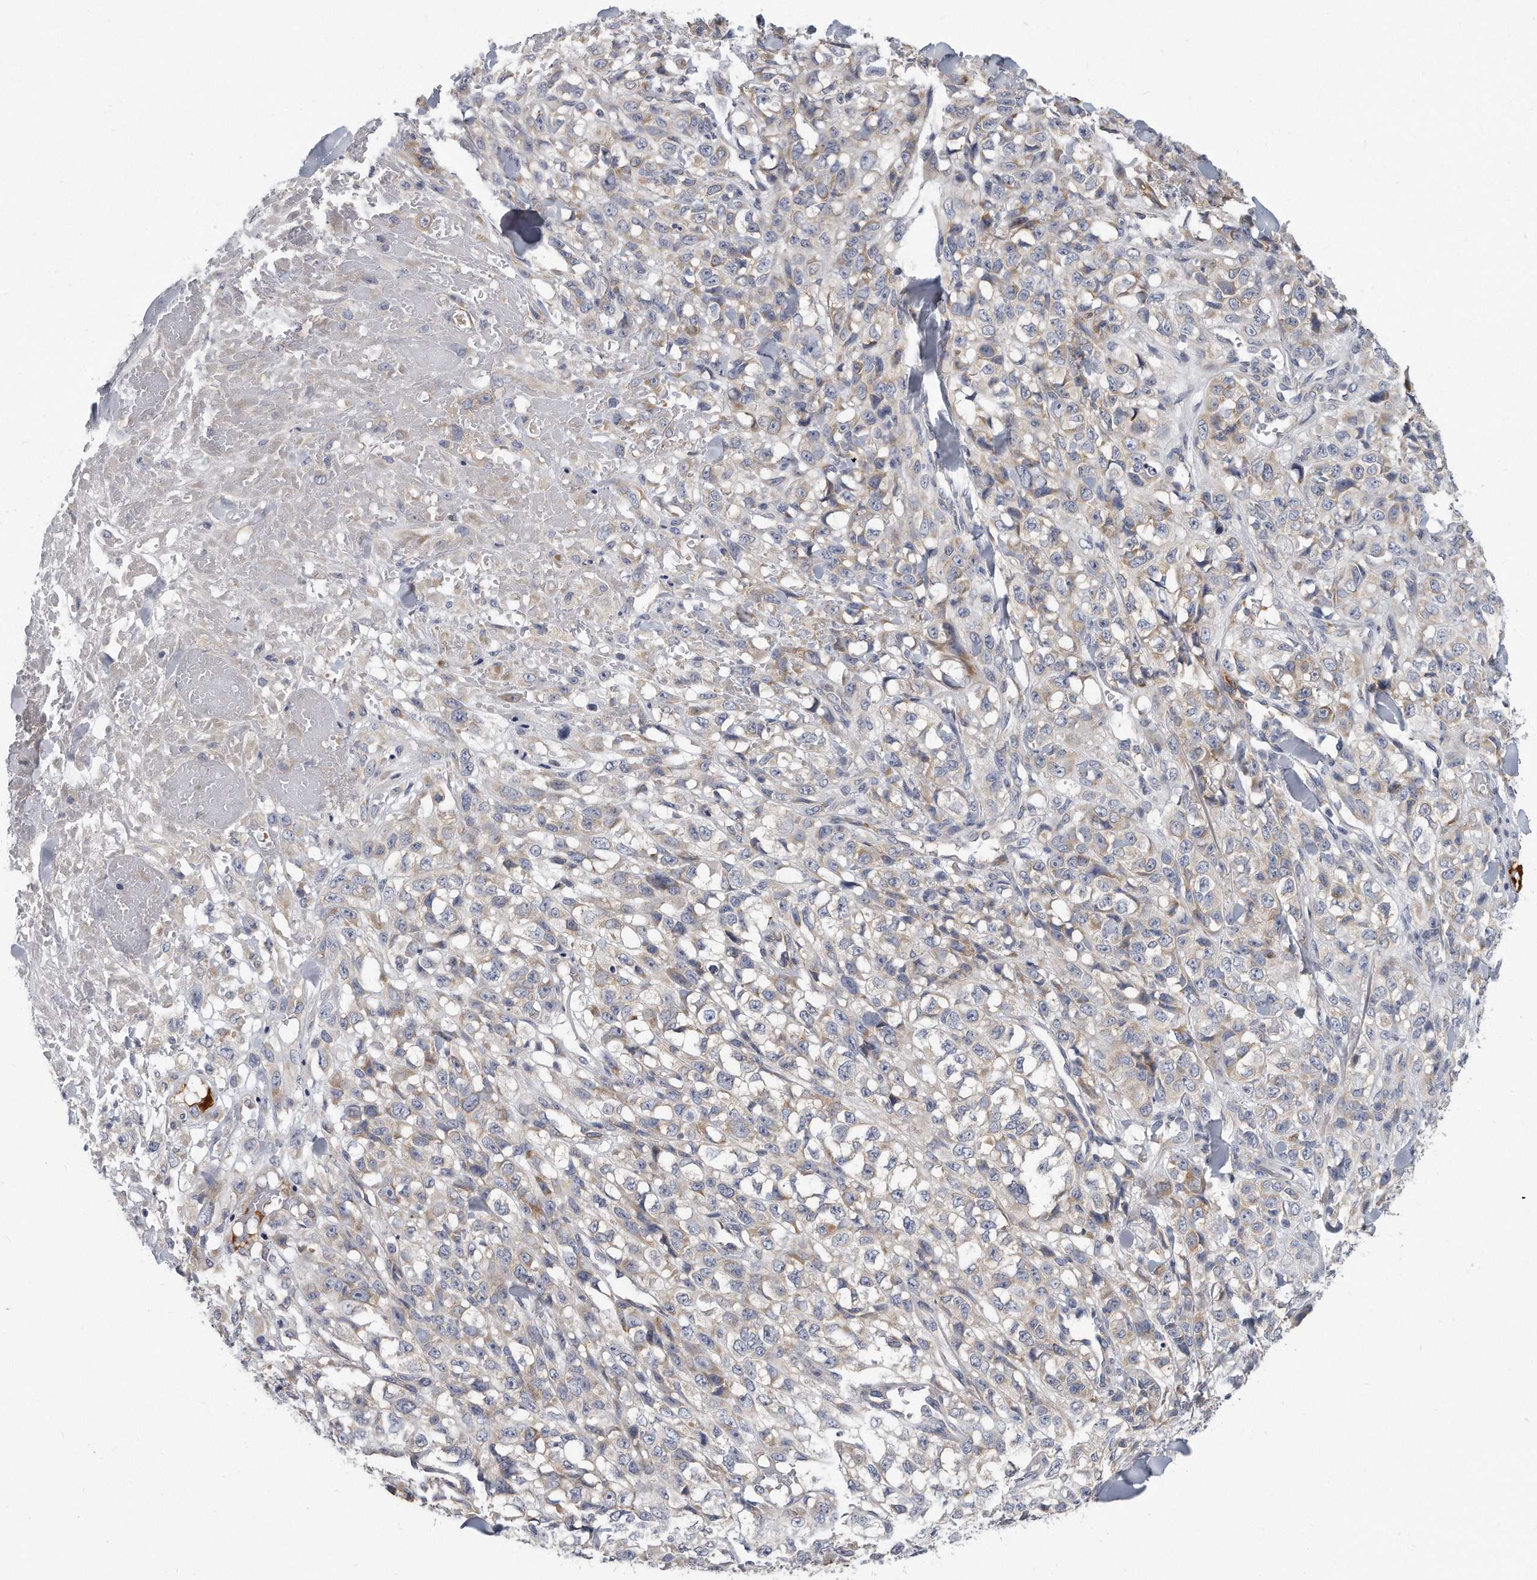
{"staining": {"intensity": "negative", "quantity": "none", "location": "none"}, "tissue": "melanoma", "cell_type": "Tumor cells", "image_type": "cancer", "snomed": [{"axis": "morphology", "description": "Malignant melanoma, Metastatic site"}, {"axis": "topography", "description": "Skin"}], "caption": "An IHC histopathology image of malignant melanoma (metastatic site) is shown. There is no staining in tumor cells of malignant melanoma (metastatic site).", "gene": "PLEKHA6", "patient": {"sex": "female", "age": 72}}